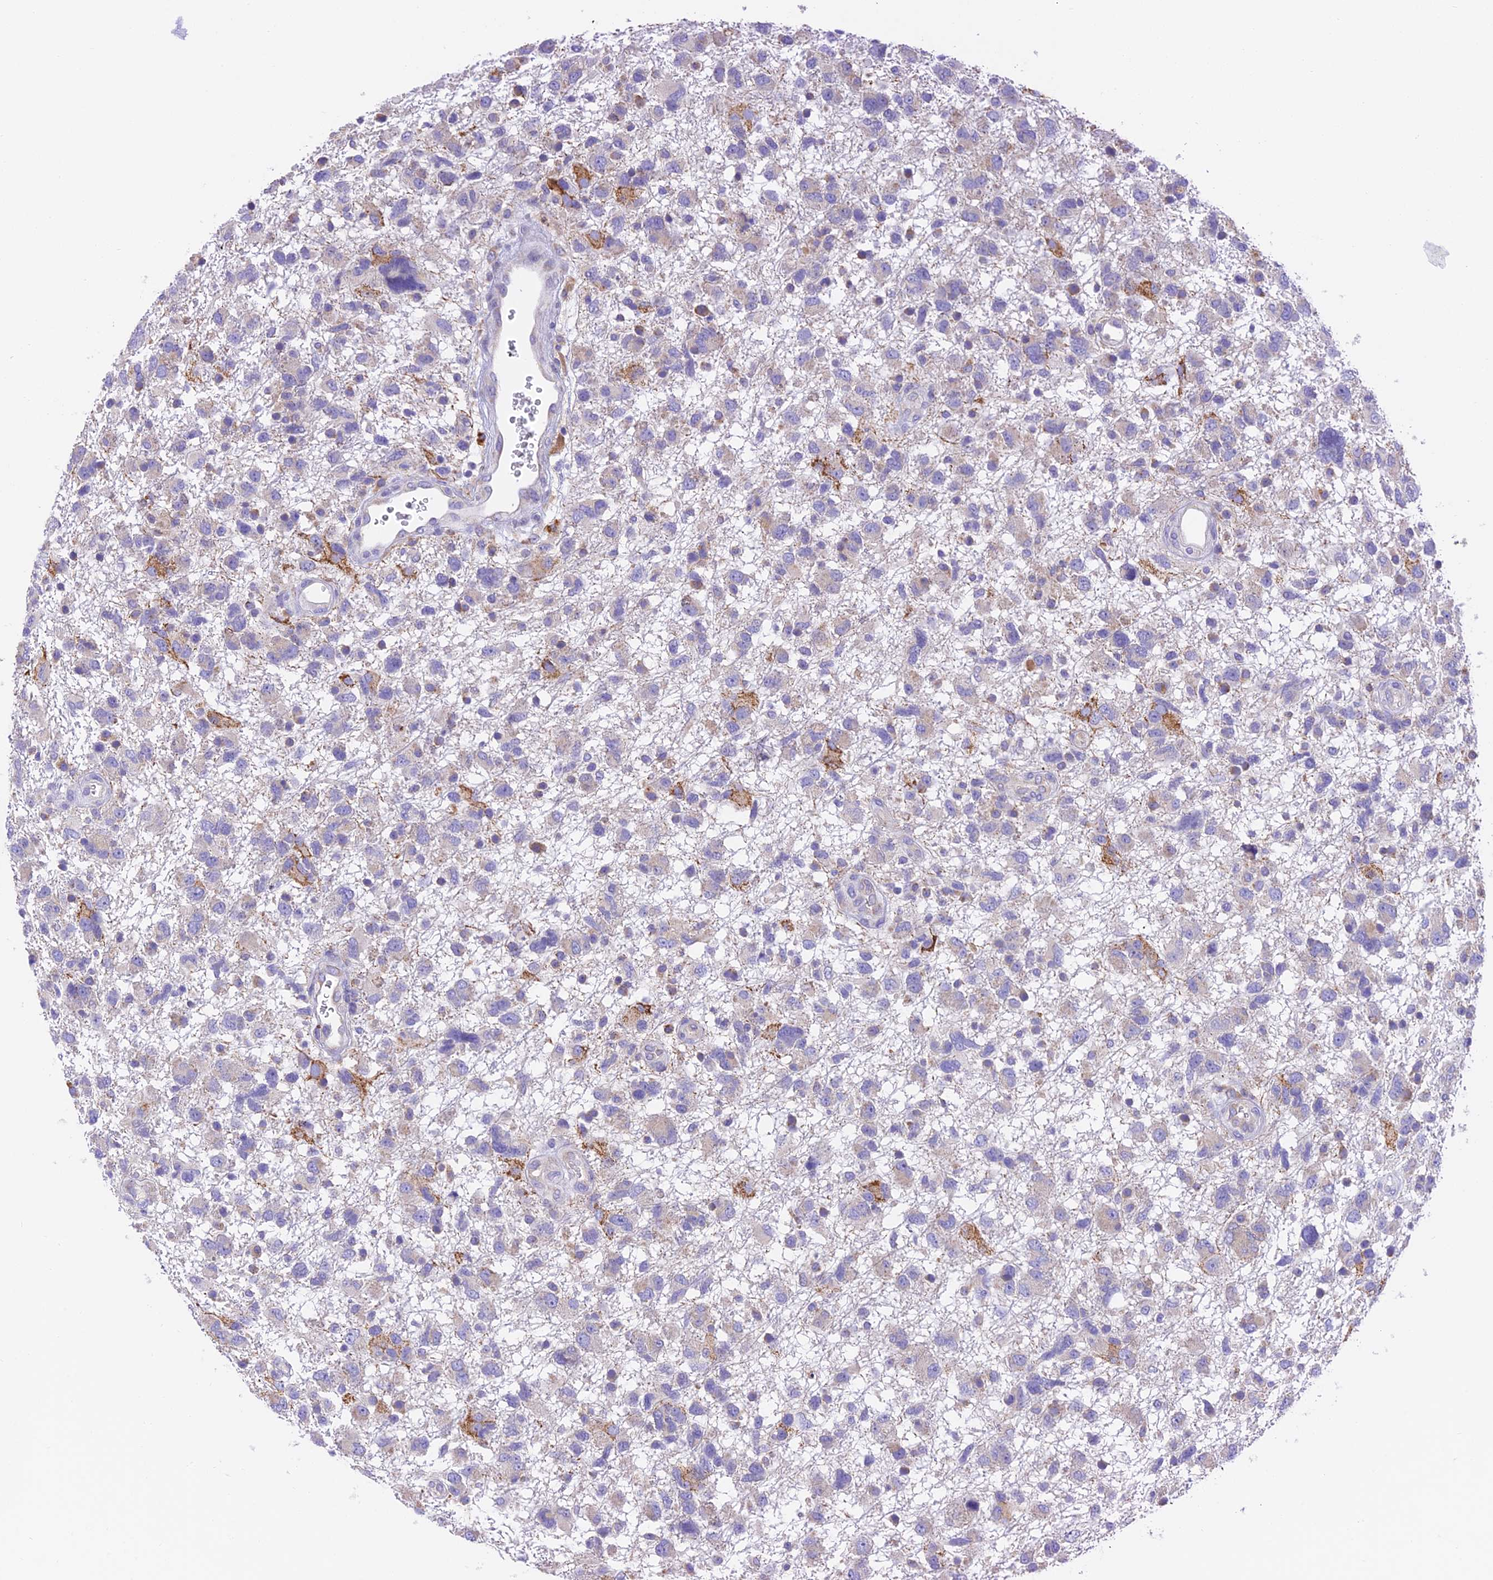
{"staining": {"intensity": "moderate", "quantity": "<25%", "location": "cytoplasmic/membranous"}, "tissue": "glioma", "cell_type": "Tumor cells", "image_type": "cancer", "snomed": [{"axis": "morphology", "description": "Glioma, malignant, High grade"}, {"axis": "topography", "description": "Brain"}], "caption": "Immunohistochemical staining of malignant glioma (high-grade) displays moderate cytoplasmic/membranous protein staining in approximately <25% of tumor cells.", "gene": "VKORC1", "patient": {"sex": "male", "age": 61}}